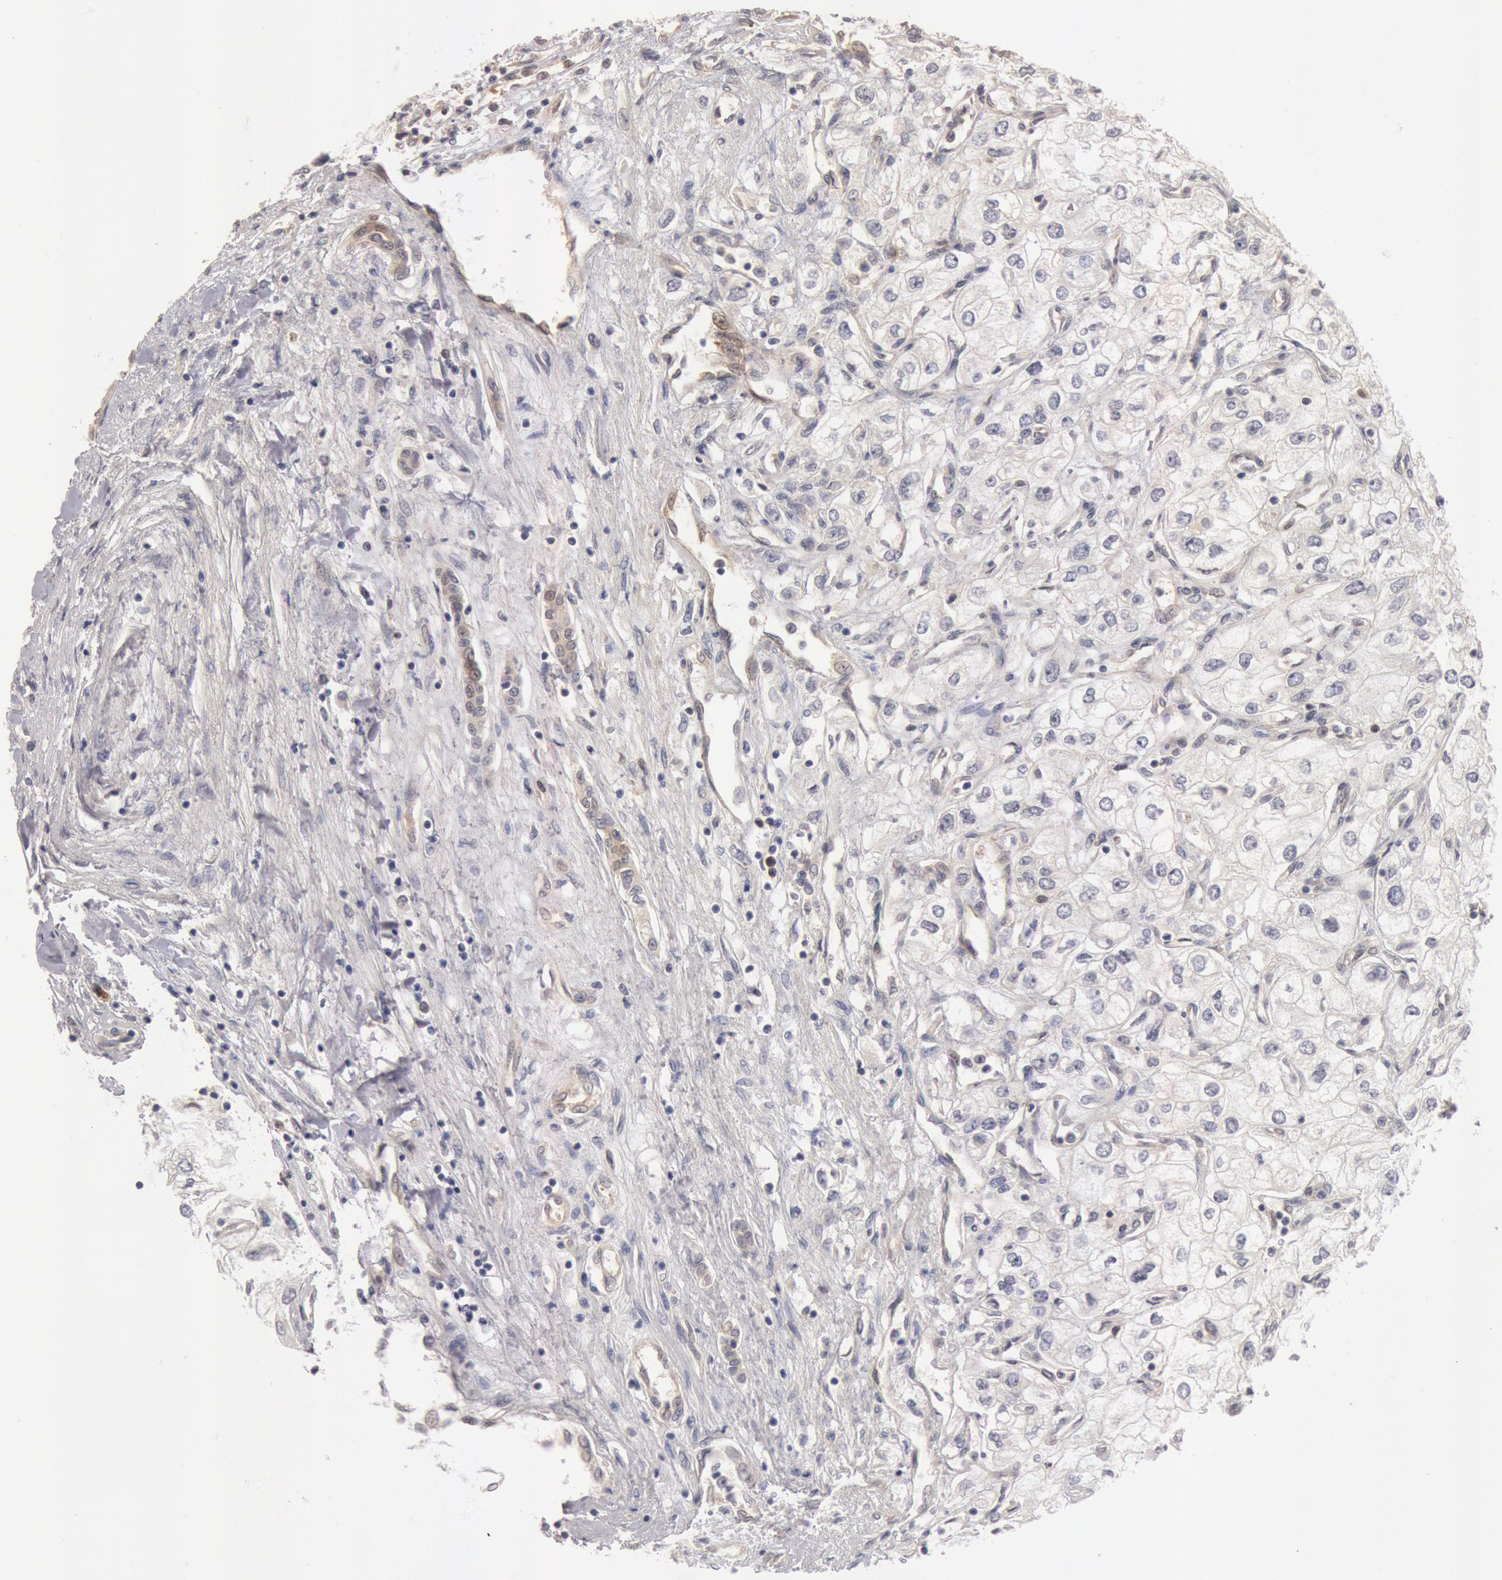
{"staining": {"intensity": "negative", "quantity": "none", "location": "none"}, "tissue": "renal cancer", "cell_type": "Tumor cells", "image_type": "cancer", "snomed": [{"axis": "morphology", "description": "Adenocarcinoma, NOS"}, {"axis": "topography", "description": "Kidney"}], "caption": "Image shows no protein positivity in tumor cells of adenocarcinoma (renal) tissue.", "gene": "DNAJA1", "patient": {"sex": "male", "age": 57}}